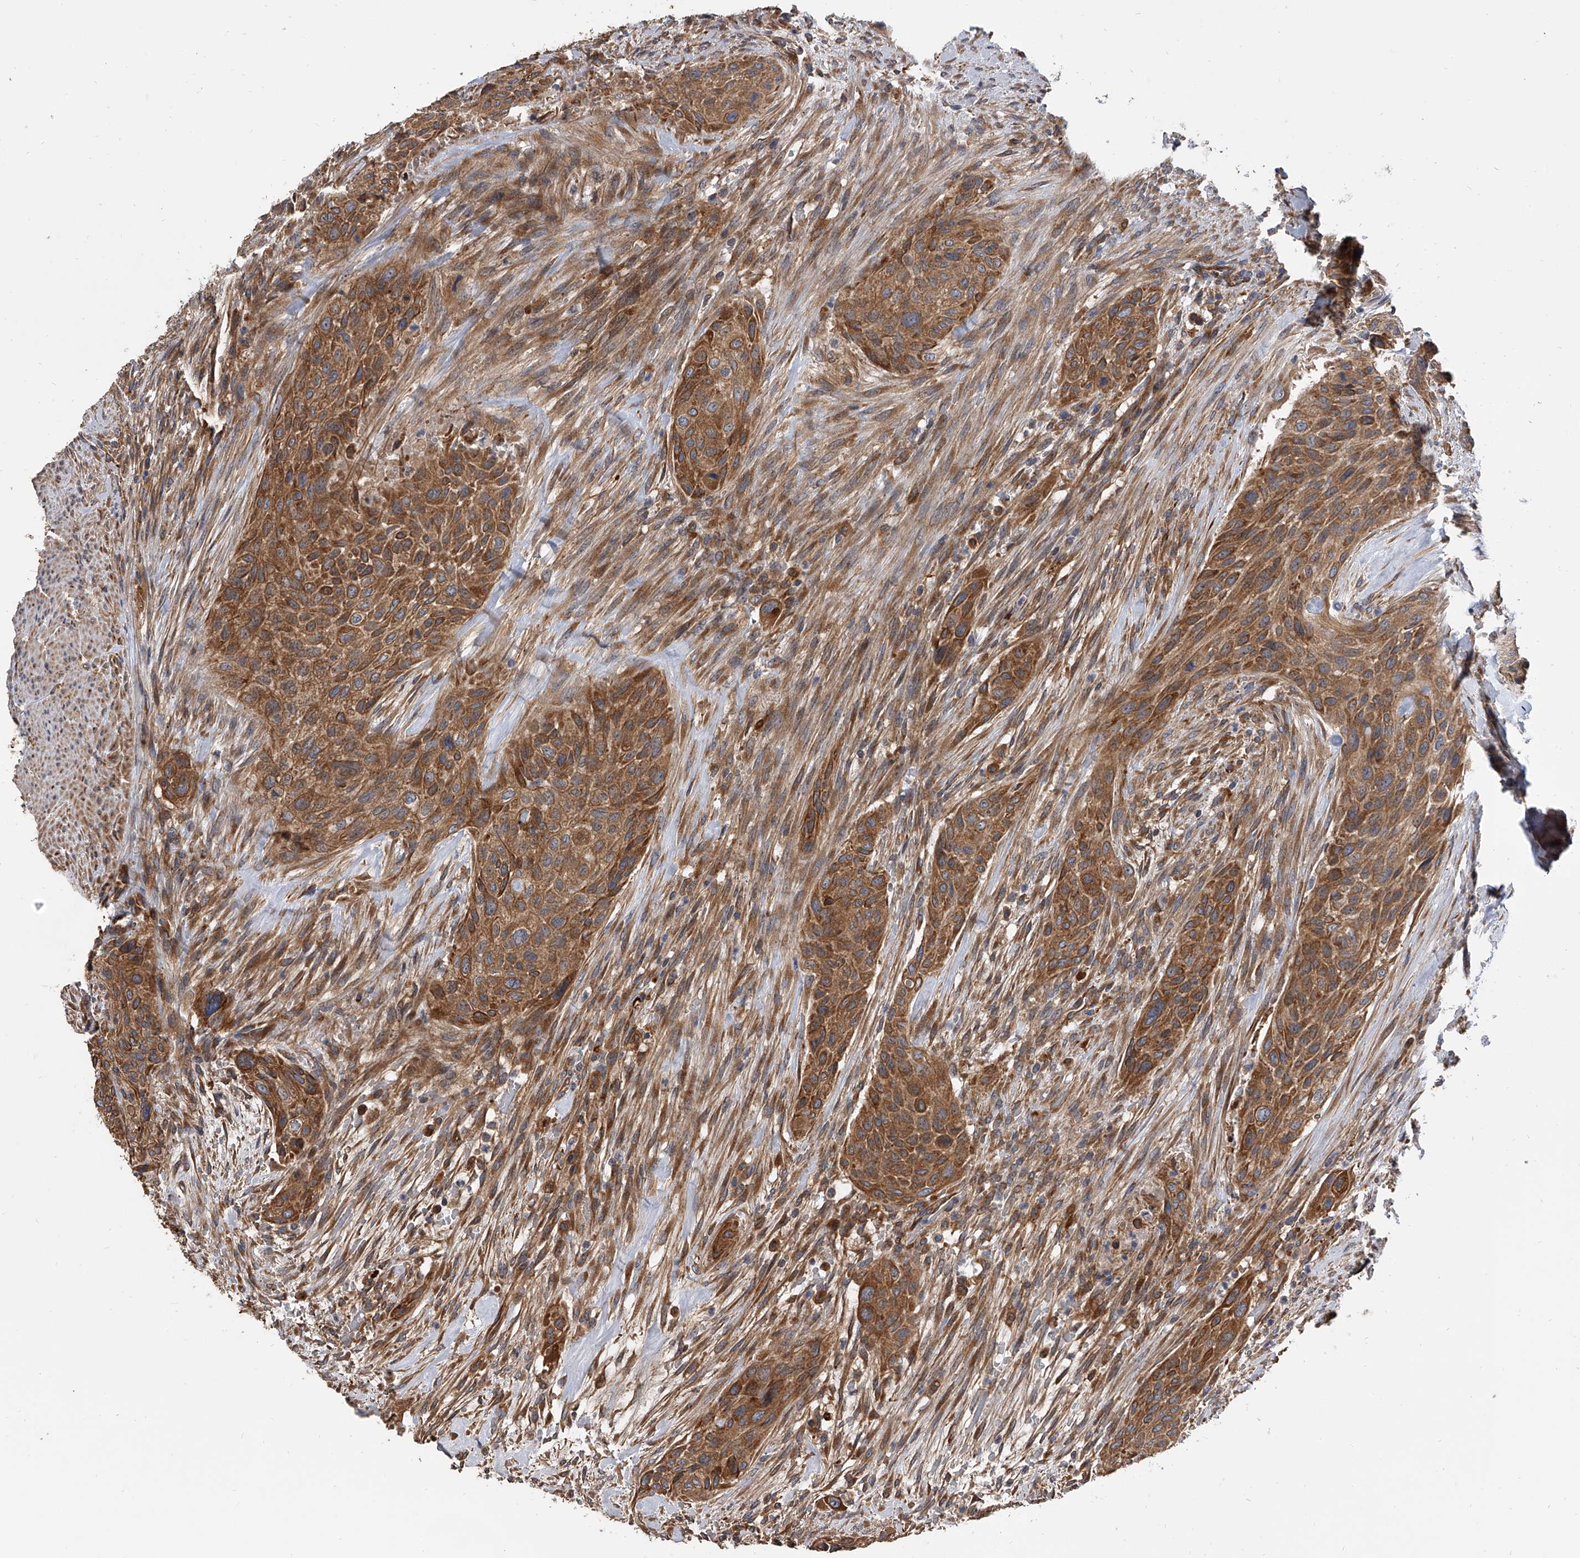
{"staining": {"intensity": "moderate", "quantity": ">75%", "location": "cytoplasmic/membranous"}, "tissue": "urothelial cancer", "cell_type": "Tumor cells", "image_type": "cancer", "snomed": [{"axis": "morphology", "description": "Urothelial carcinoma, High grade"}, {"axis": "topography", "description": "Urinary bladder"}], "caption": "DAB (3,3'-diaminobenzidine) immunohistochemical staining of urothelial carcinoma (high-grade) displays moderate cytoplasmic/membranous protein staining in about >75% of tumor cells.", "gene": "EXOC4", "patient": {"sex": "male", "age": 35}}